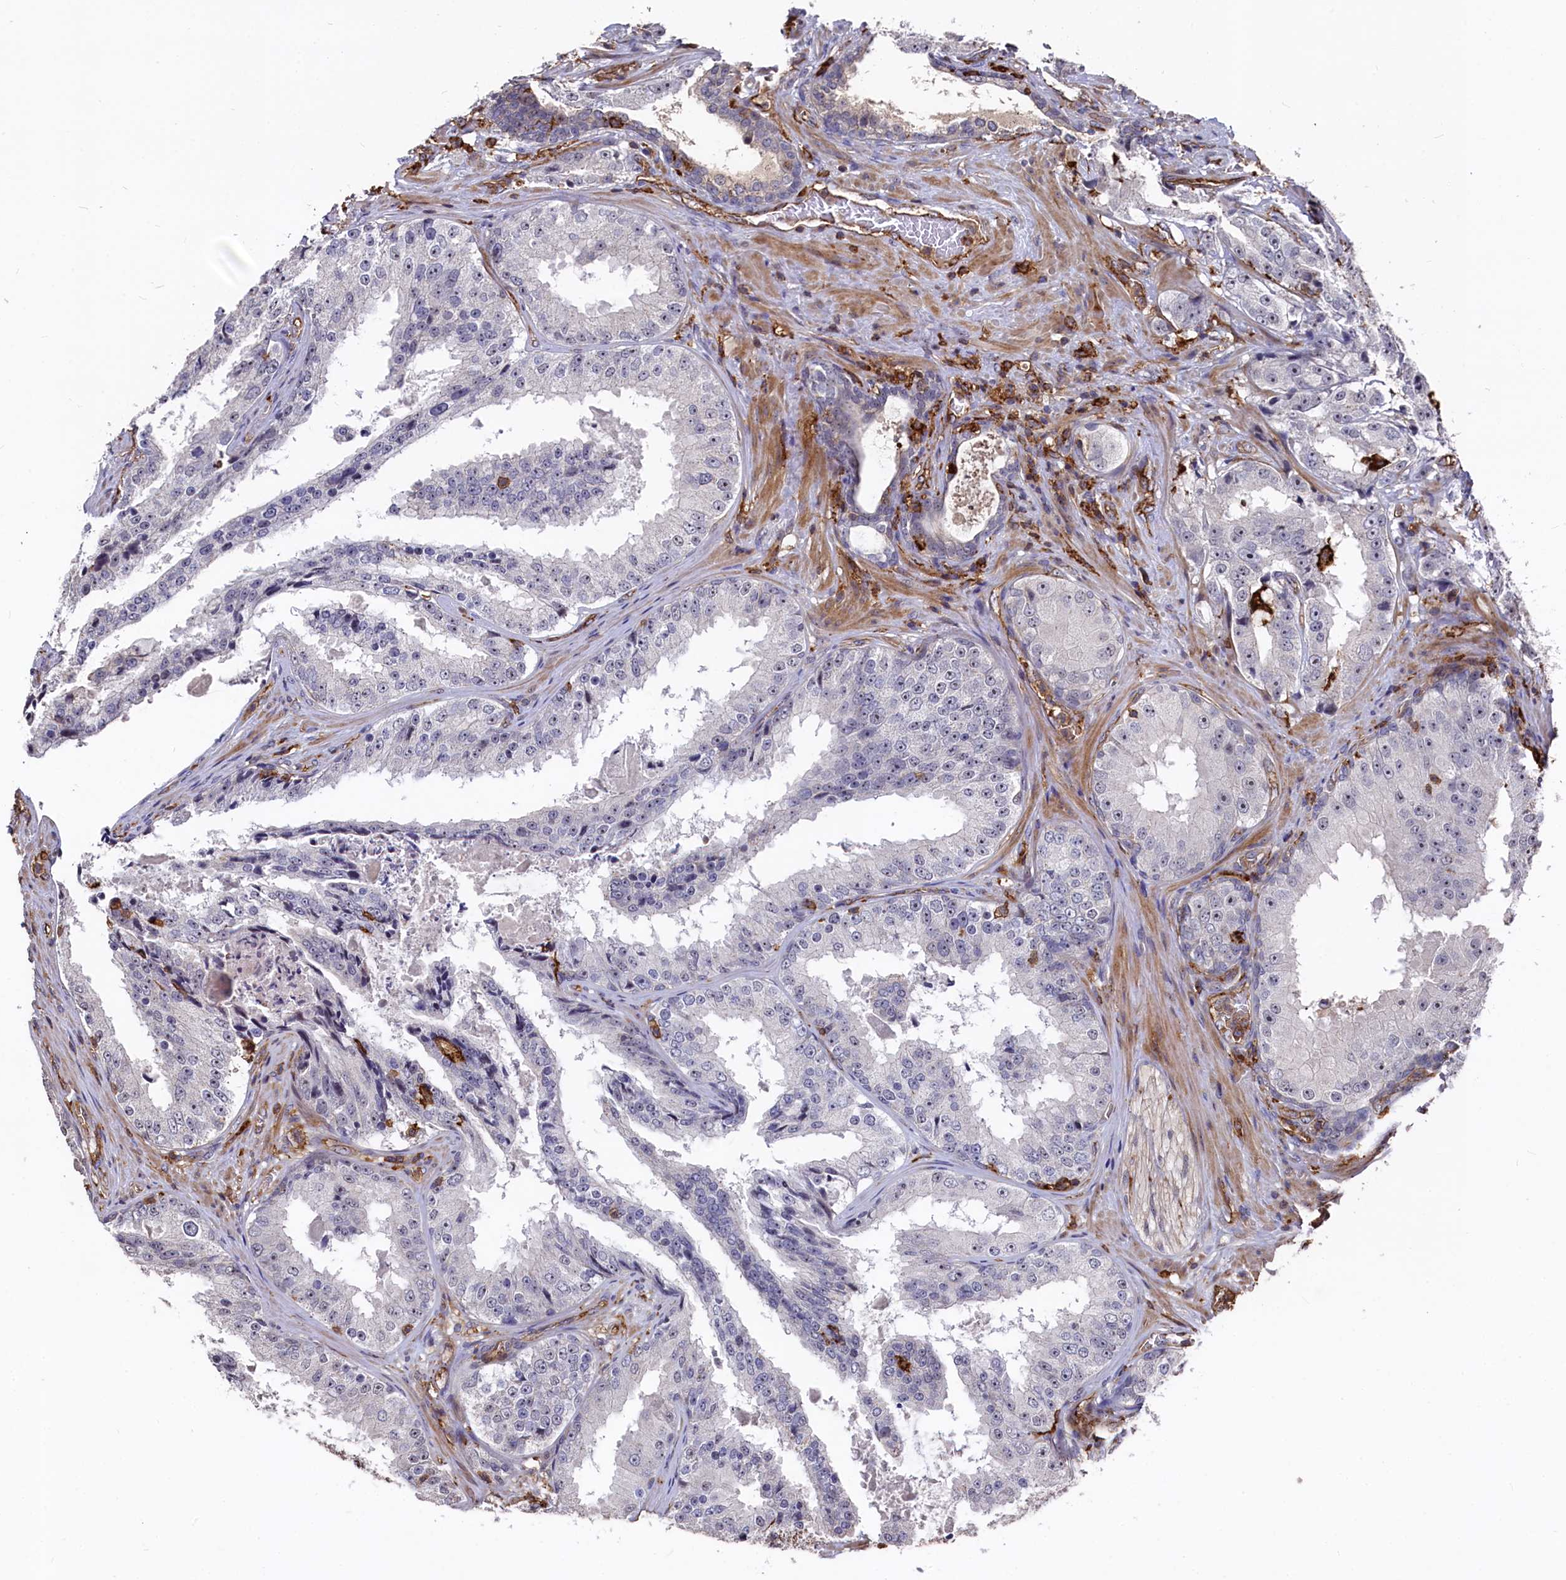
{"staining": {"intensity": "negative", "quantity": "none", "location": "none"}, "tissue": "prostate cancer", "cell_type": "Tumor cells", "image_type": "cancer", "snomed": [{"axis": "morphology", "description": "Adenocarcinoma, High grade"}, {"axis": "topography", "description": "Prostate"}], "caption": "The micrograph displays no significant expression in tumor cells of prostate high-grade adenocarcinoma.", "gene": "PLEKHO2", "patient": {"sex": "male", "age": 73}}